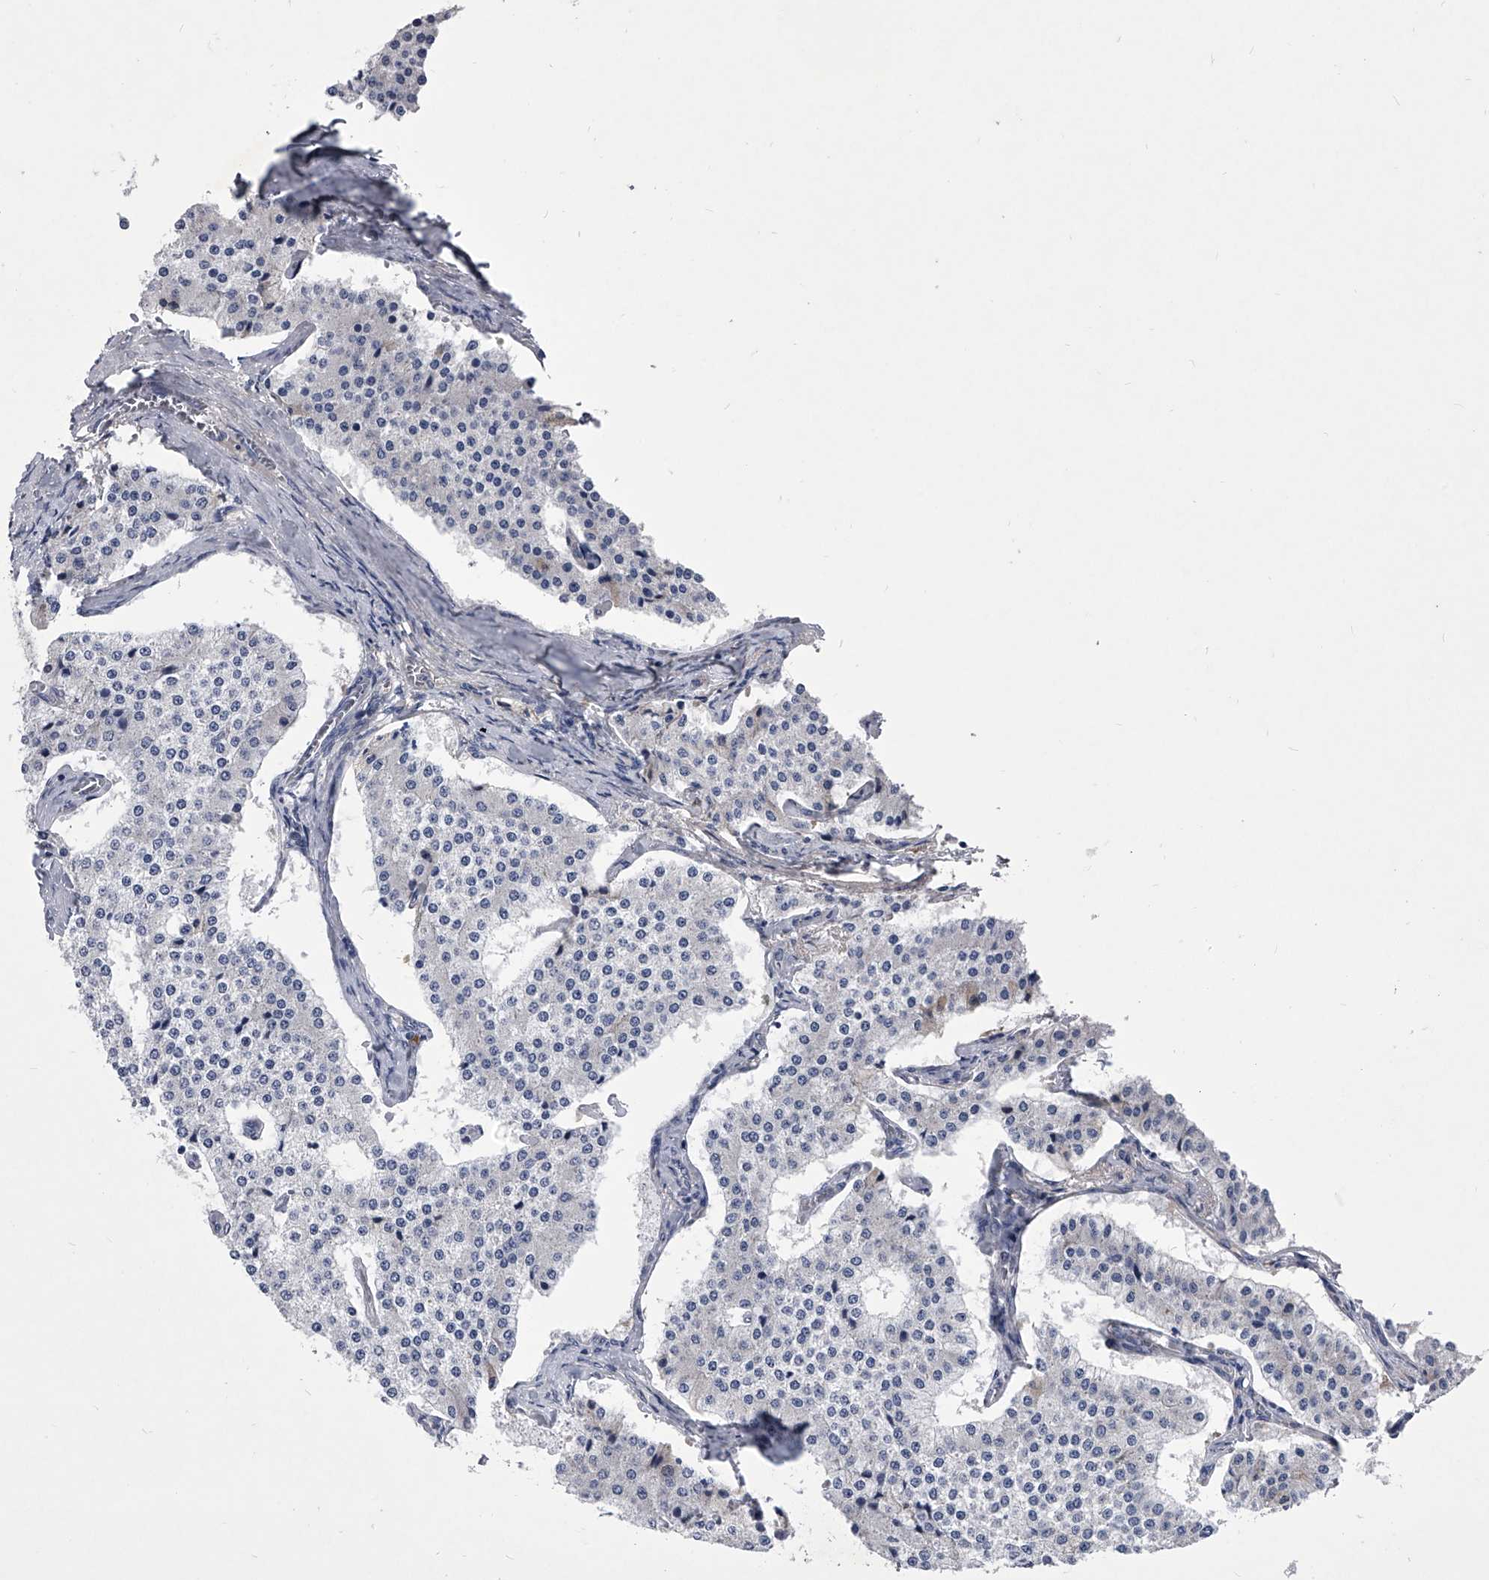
{"staining": {"intensity": "negative", "quantity": "none", "location": "none"}, "tissue": "carcinoid", "cell_type": "Tumor cells", "image_type": "cancer", "snomed": [{"axis": "morphology", "description": "Carcinoid, malignant, NOS"}, {"axis": "topography", "description": "Colon"}], "caption": "Carcinoid stained for a protein using immunohistochemistry exhibits no expression tumor cells.", "gene": "CCR4", "patient": {"sex": "female", "age": 52}}